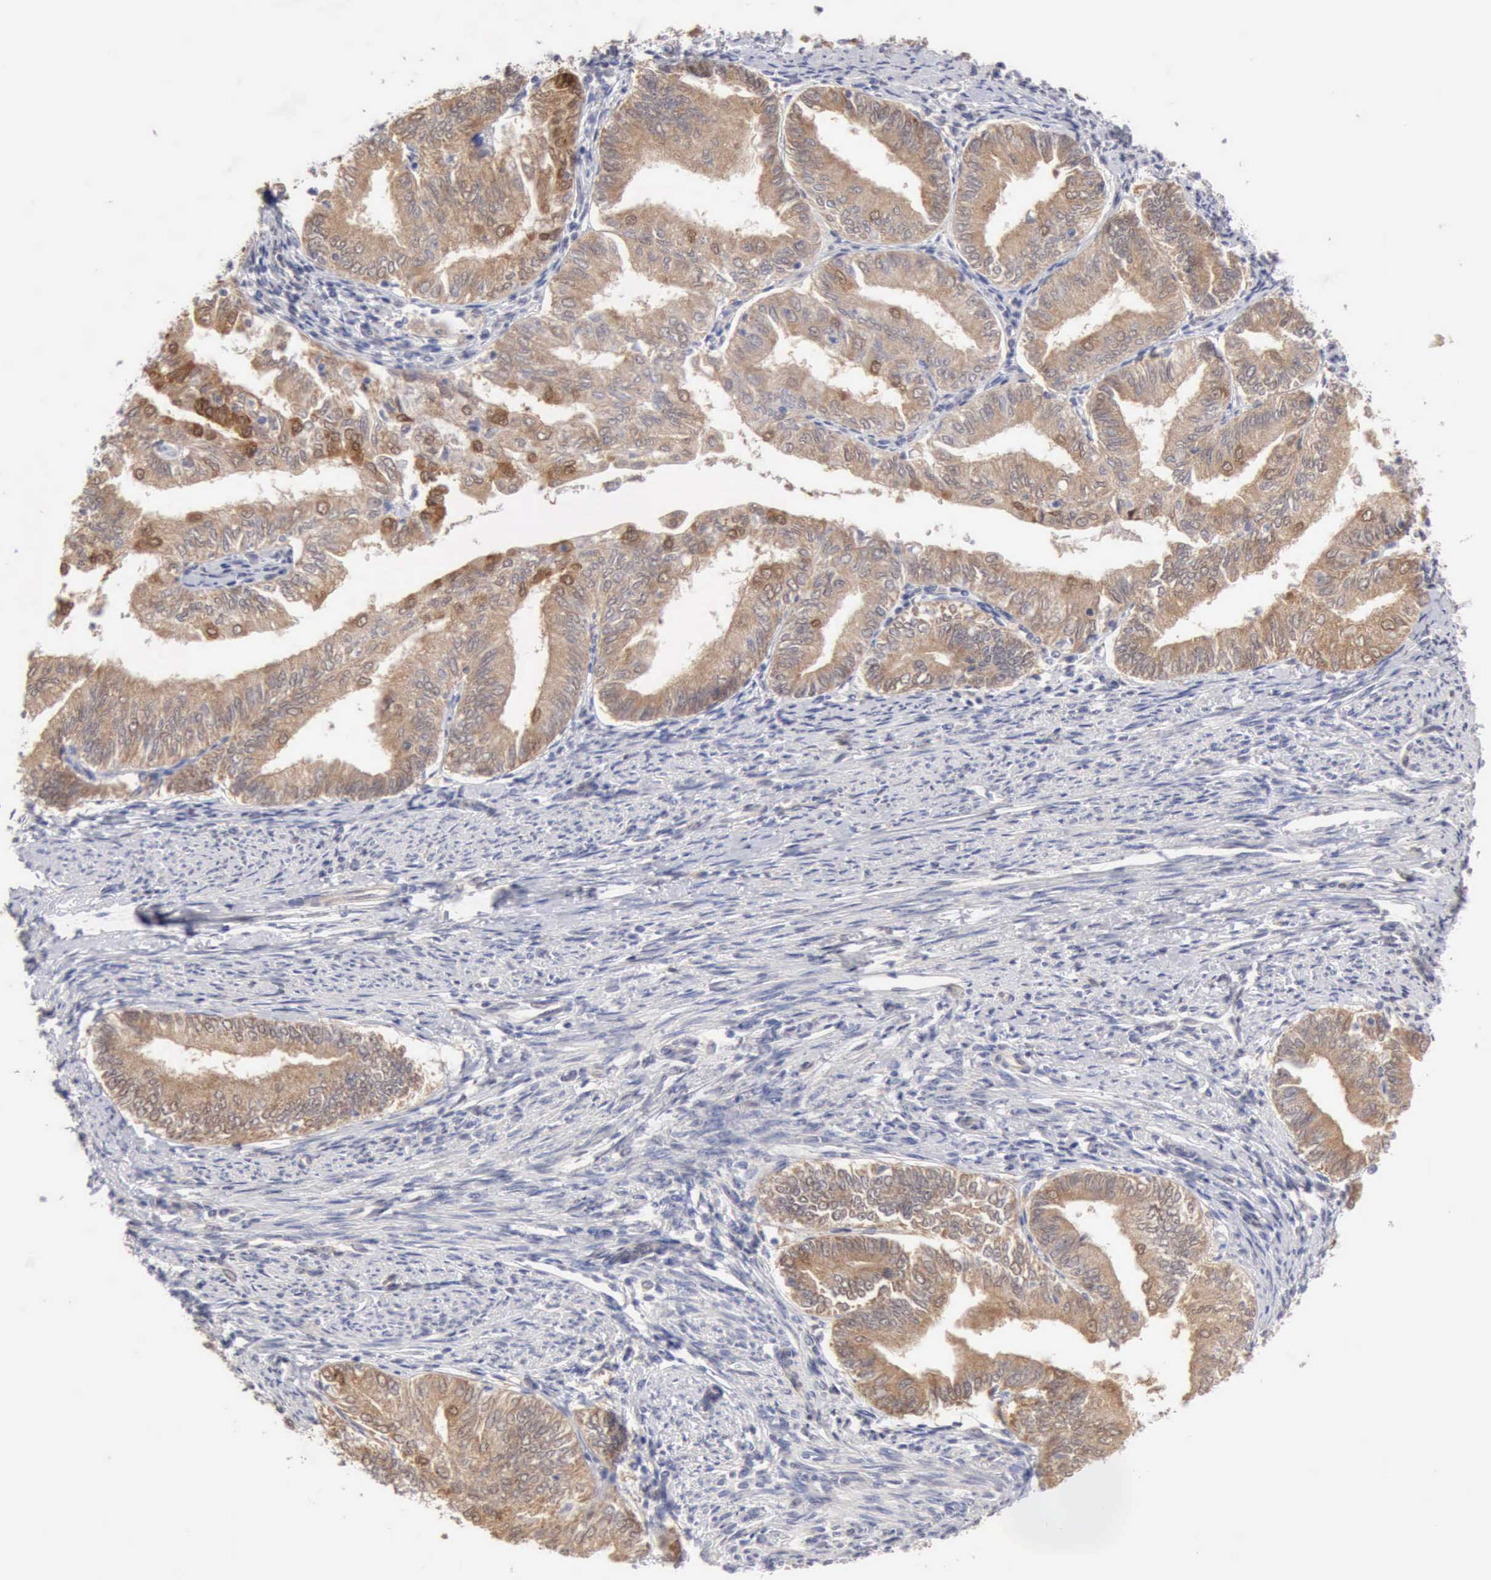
{"staining": {"intensity": "moderate", "quantity": ">75%", "location": "cytoplasmic/membranous"}, "tissue": "endometrial cancer", "cell_type": "Tumor cells", "image_type": "cancer", "snomed": [{"axis": "morphology", "description": "Adenocarcinoma, NOS"}, {"axis": "topography", "description": "Endometrium"}], "caption": "Human endometrial cancer stained with a protein marker demonstrates moderate staining in tumor cells.", "gene": "PTGR2", "patient": {"sex": "female", "age": 66}}